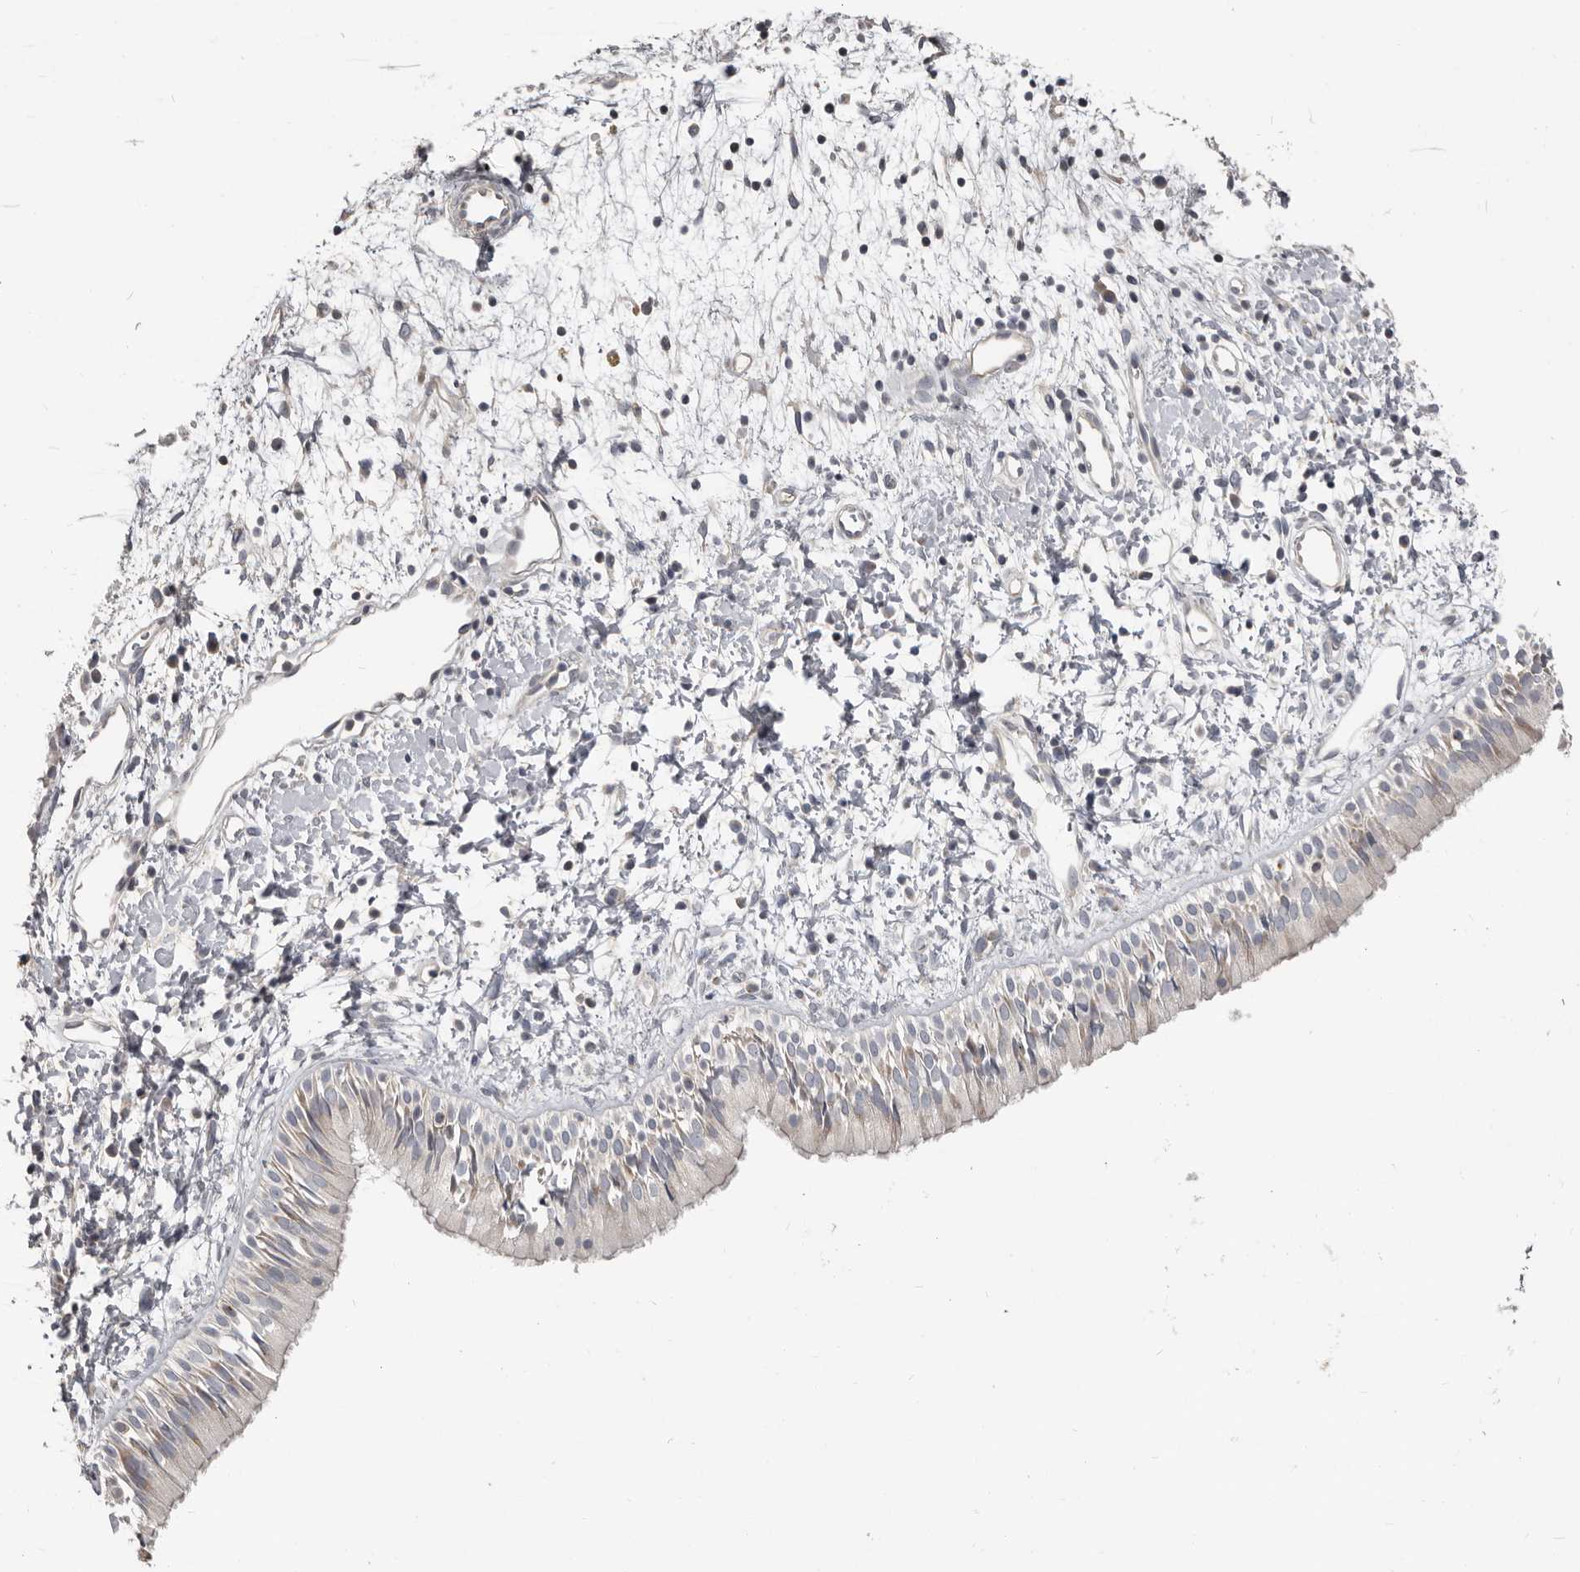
{"staining": {"intensity": "weak", "quantity": "25%-75%", "location": "cytoplasmic/membranous"}, "tissue": "nasopharynx", "cell_type": "Respiratory epithelial cells", "image_type": "normal", "snomed": [{"axis": "morphology", "description": "Normal tissue, NOS"}, {"axis": "topography", "description": "Nasopharynx"}], "caption": "Respiratory epithelial cells demonstrate low levels of weak cytoplasmic/membranous expression in about 25%-75% of cells in unremarkable nasopharynx.", "gene": "CA6", "patient": {"sex": "male", "age": 22}}